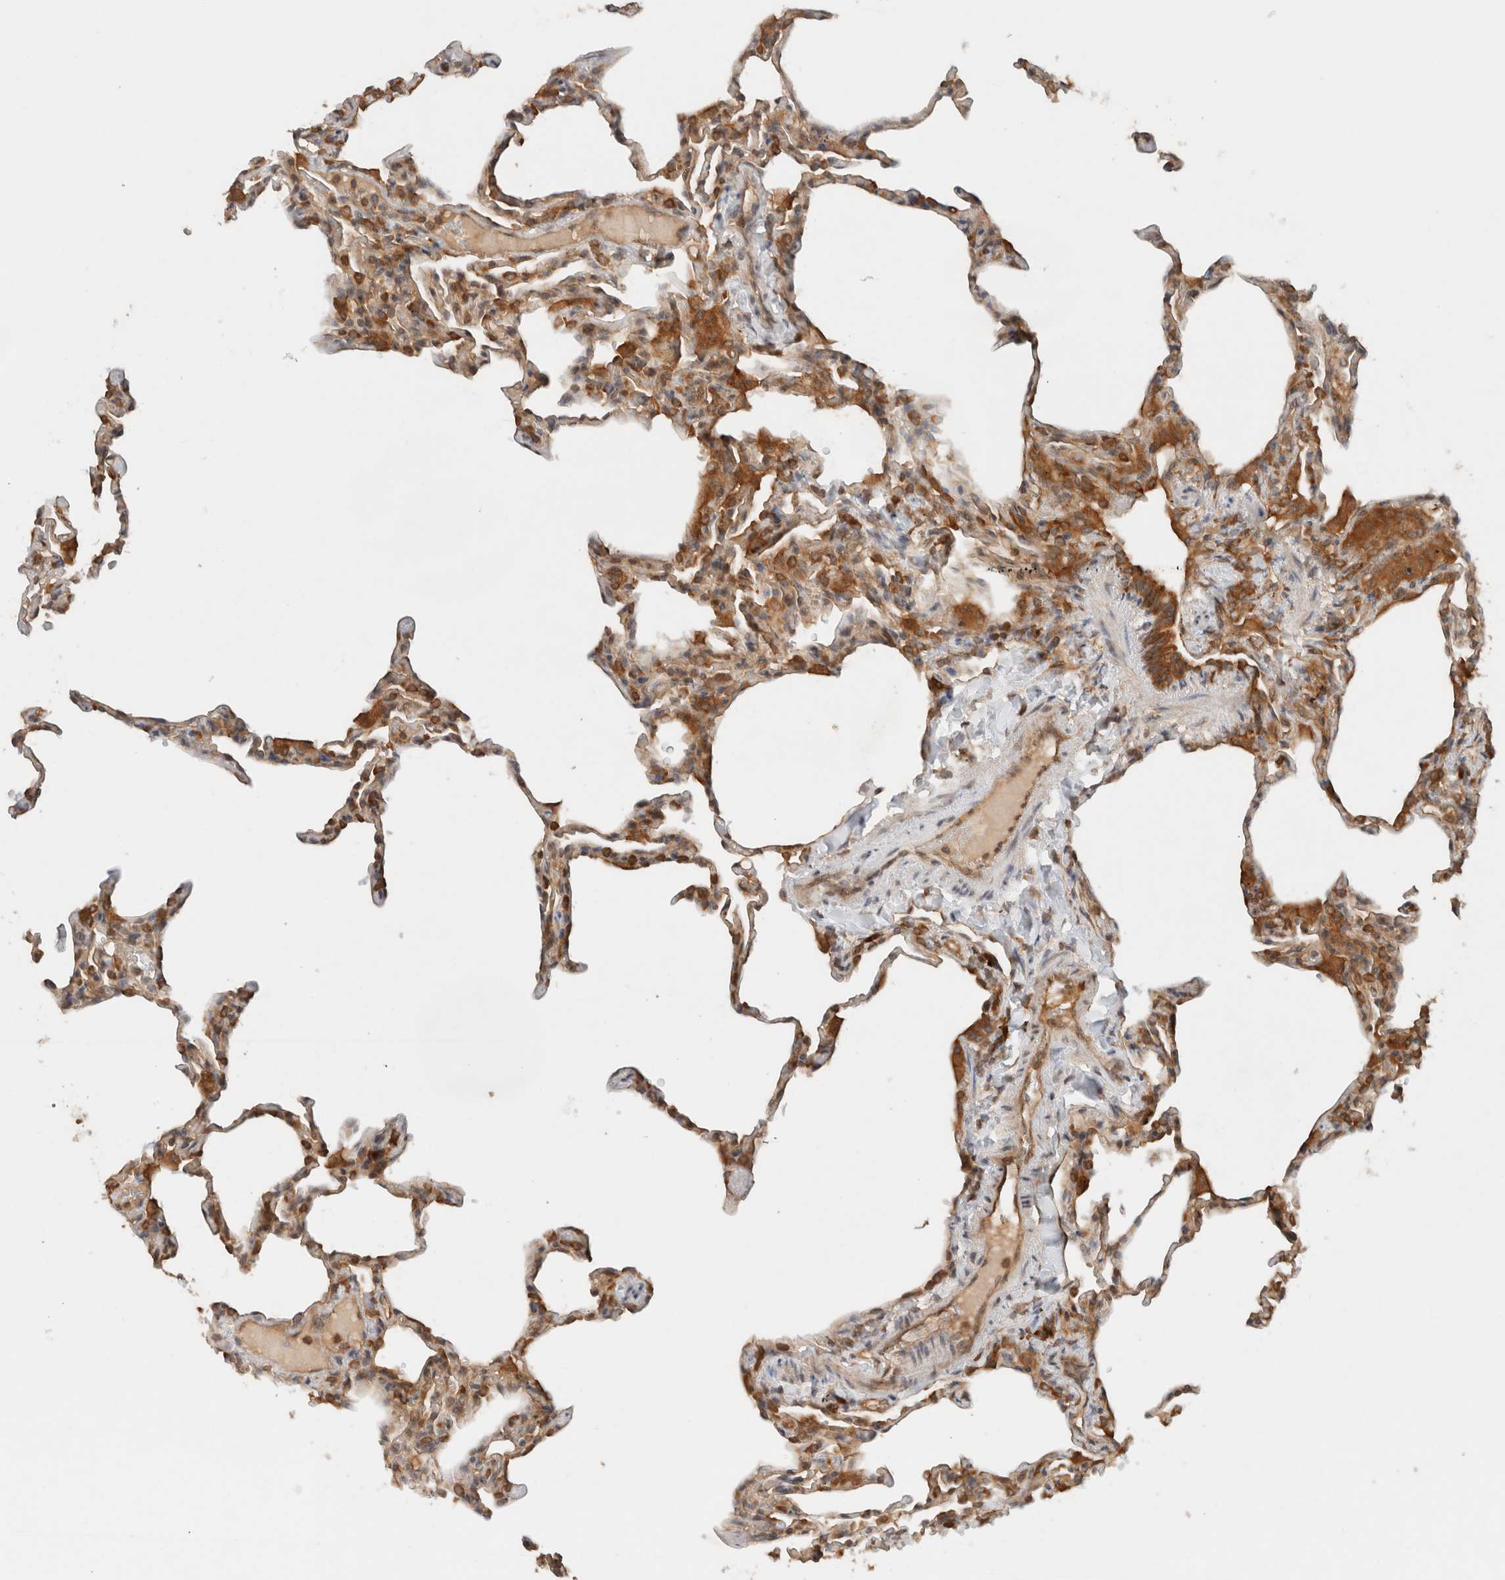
{"staining": {"intensity": "moderate", "quantity": "25%-75%", "location": "cytoplasmic/membranous"}, "tissue": "lung", "cell_type": "Alveolar cells", "image_type": "normal", "snomed": [{"axis": "morphology", "description": "Normal tissue, NOS"}, {"axis": "topography", "description": "Lung"}], "caption": "A high-resolution photomicrograph shows immunohistochemistry staining of unremarkable lung, which reveals moderate cytoplasmic/membranous staining in approximately 25%-75% of alveolar cells.", "gene": "ARFGEF2", "patient": {"sex": "male", "age": 20}}